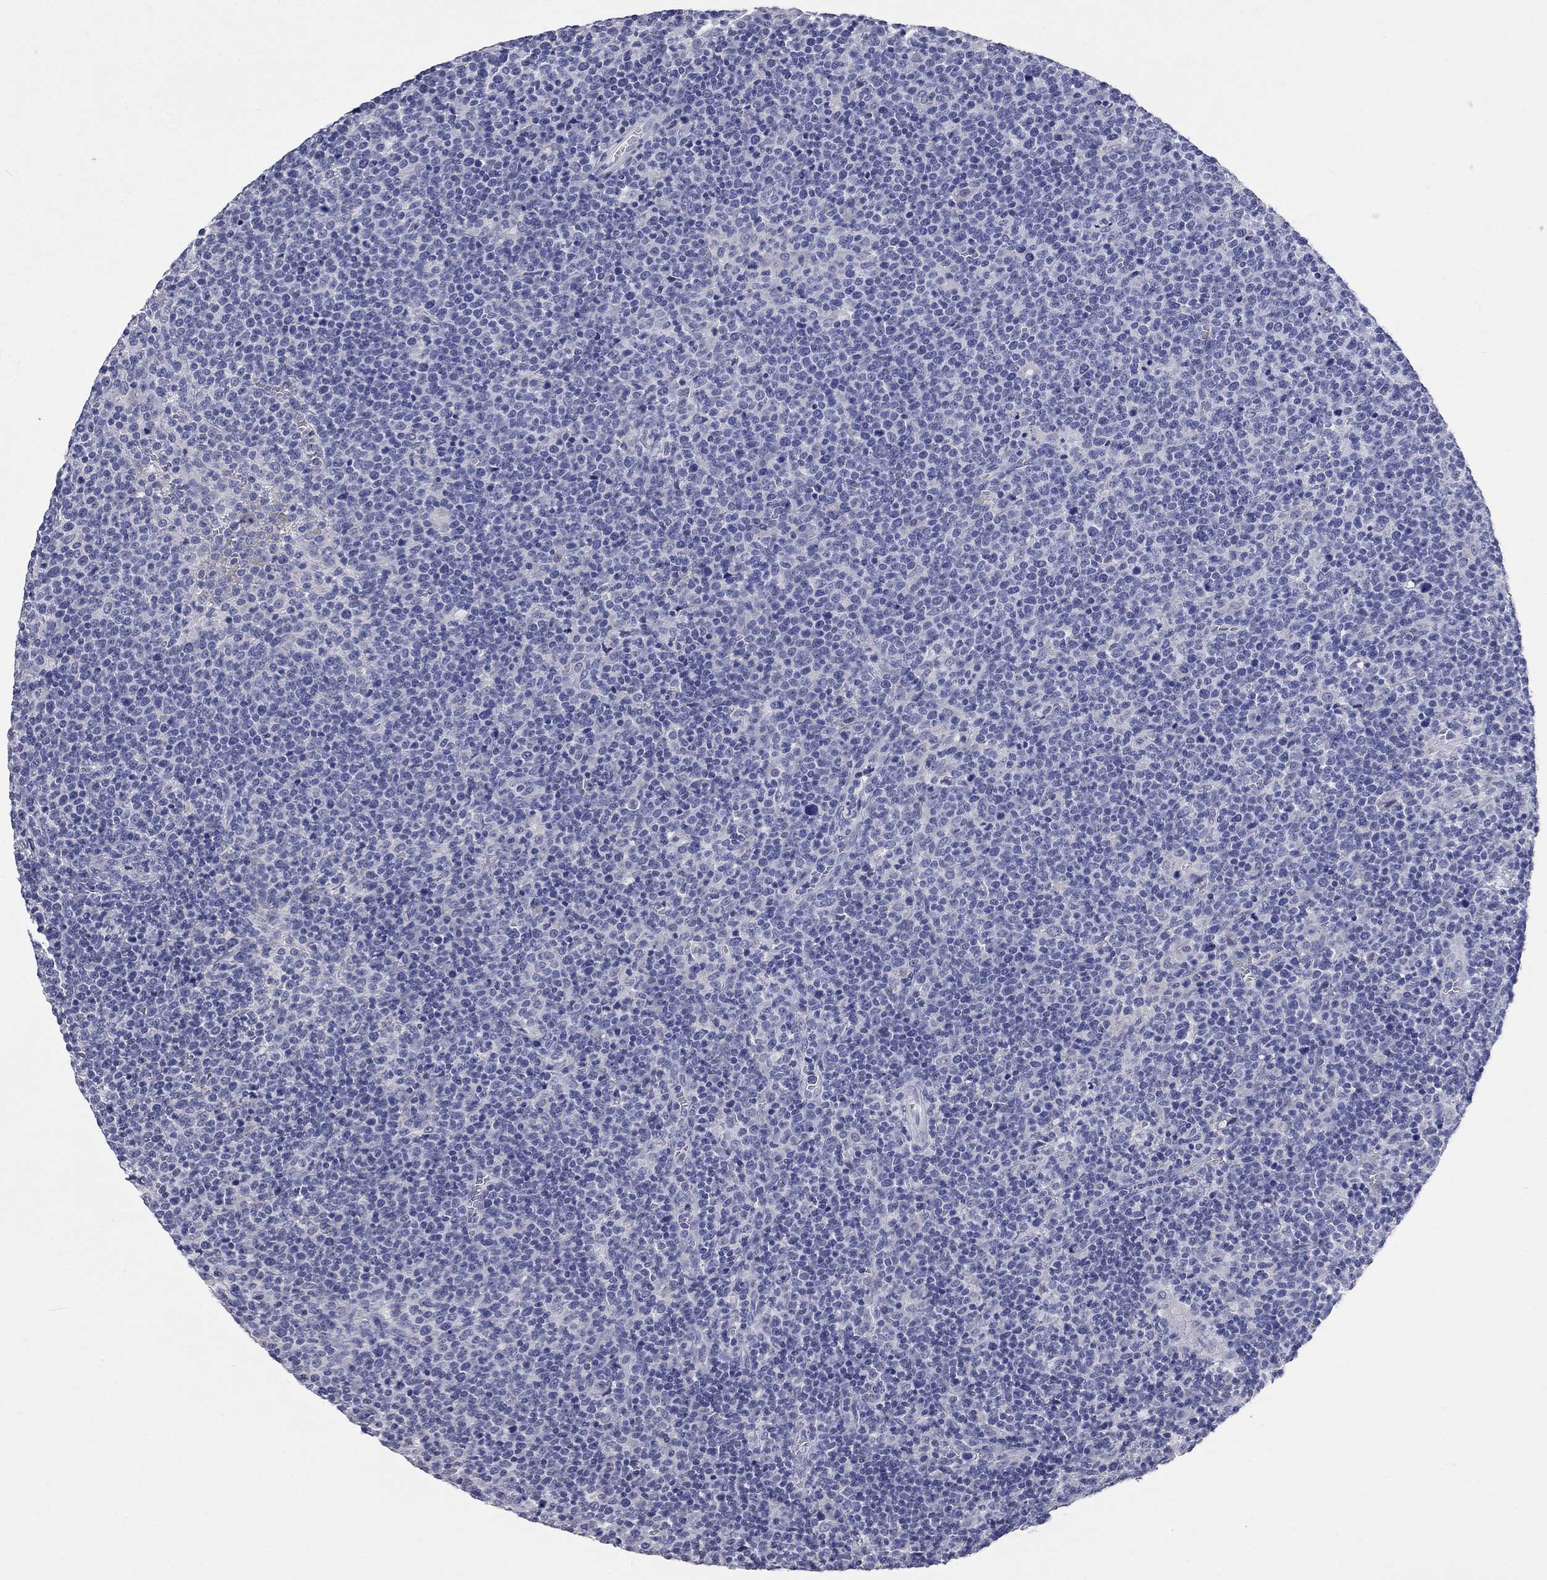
{"staining": {"intensity": "negative", "quantity": "none", "location": "none"}, "tissue": "lymphoma", "cell_type": "Tumor cells", "image_type": "cancer", "snomed": [{"axis": "morphology", "description": "Malignant lymphoma, non-Hodgkin's type, High grade"}, {"axis": "topography", "description": "Lymph node"}], "caption": "Protein analysis of malignant lymphoma, non-Hodgkin's type (high-grade) shows no significant expression in tumor cells.", "gene": "FAM221B", "patient": {"sex": "male", "age": 61}}